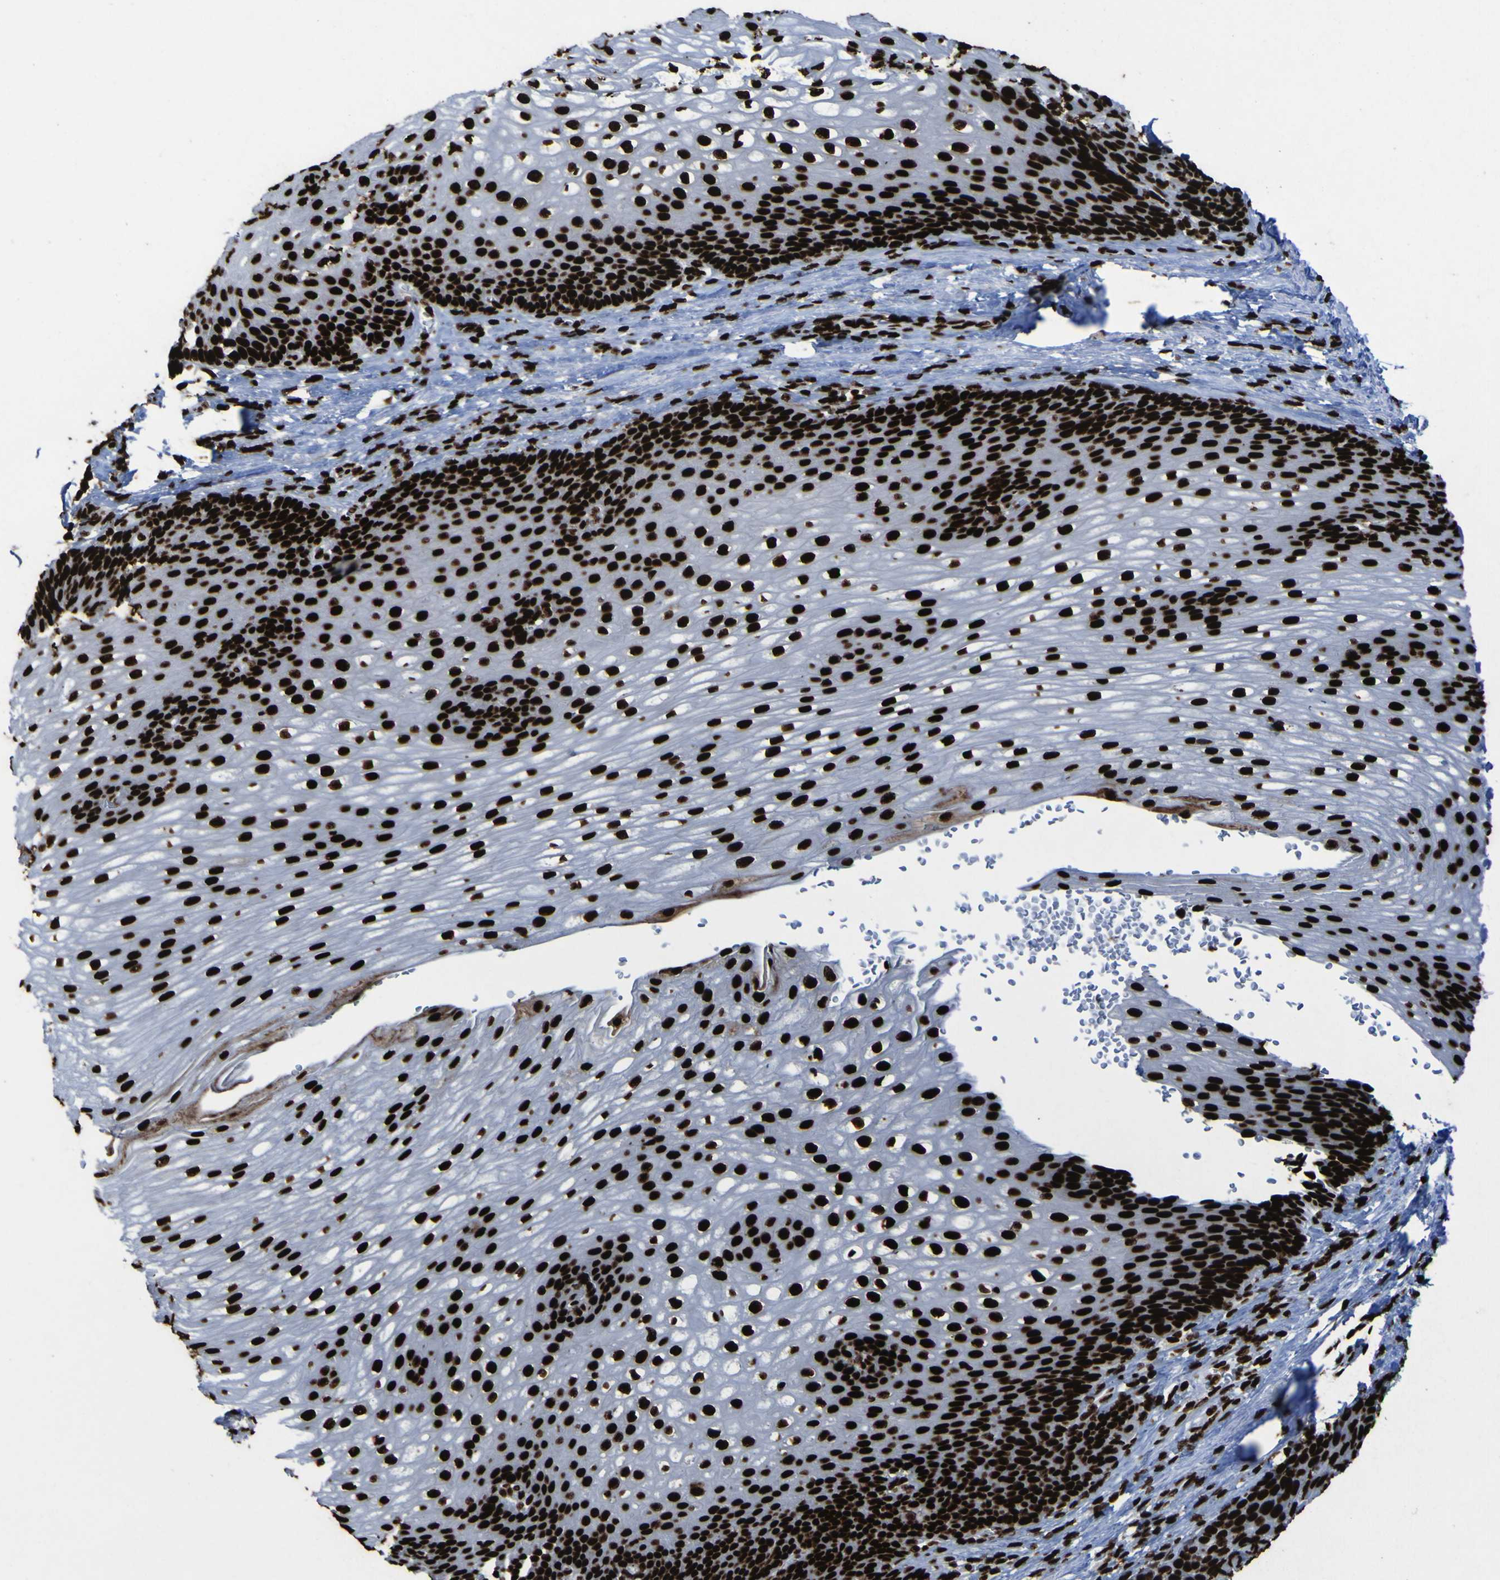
{"staining": {"intensity": "strong", "quantity": ">75%", "location": "nuclear"}, "tissue": "esophagus", "cell_type": "Squamous epithelial cells", "image_type": "normal", "snomed": [{"axis": "morphology", "description": "Normal tissue, NOS"}, {"axis": "topography", "description": "Esophagus"}], "caption": "This photomicrograph shows unremarkable esophagus stained with immunohistochemistry (IHC) to label a protein in brown. The nuclear of squamous epithelial cells show strong positivity for the protein. Nuclei are counter-stained blue.", "gene": "NPM1", "patient": {"sex": "male", "age": 48}}